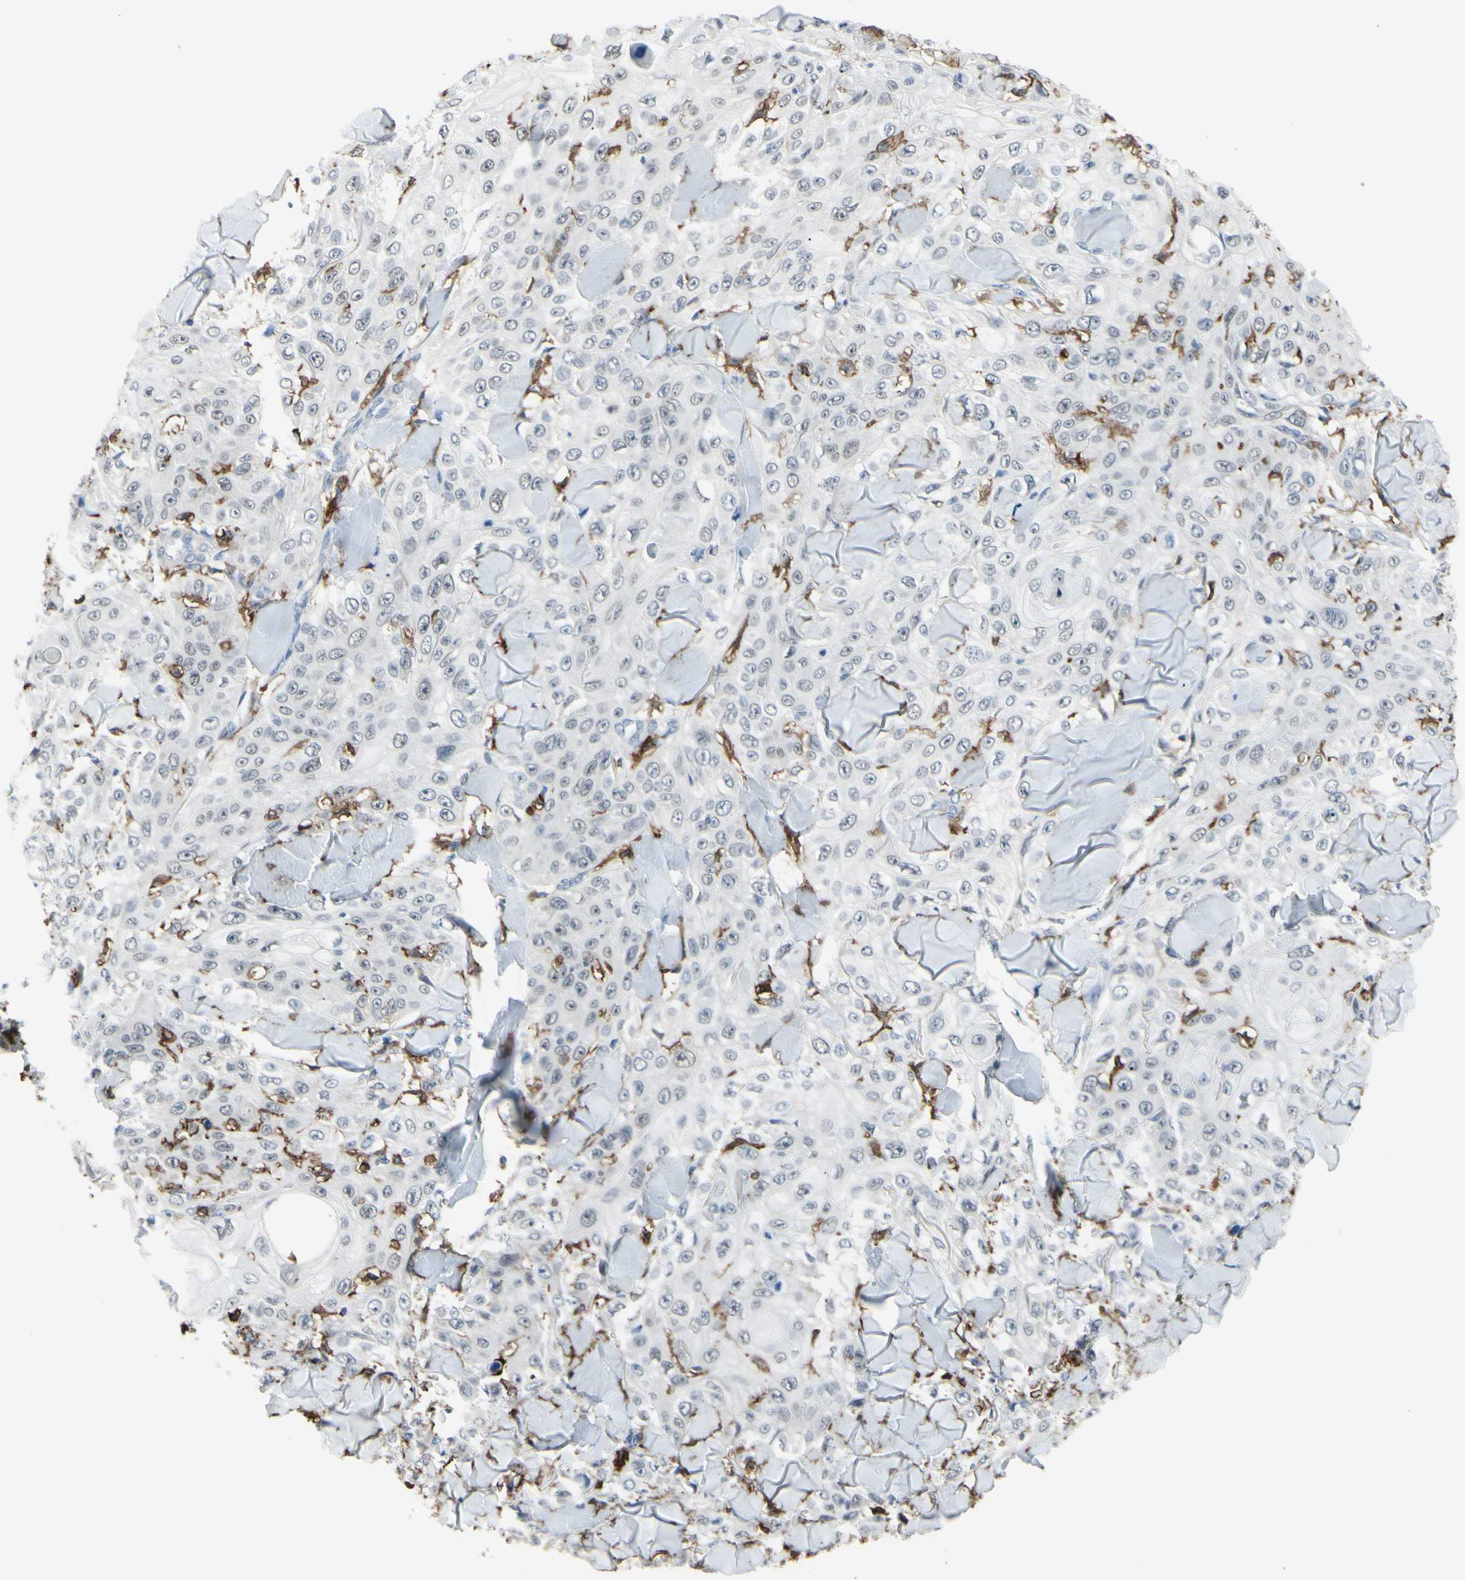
{"staining": {"intensity": "negative", "quantity": "none", "location": "none"}, "tissue": "skin cancer", "cell_type": "Tumor cells", "image_type": "cancer", "snomed": [{"axis": "morphology", "description": "Squamous cell carcinoma, NOS"}, {"axis": "topography", "description": "Skin"}], "caption": "Immunohistochemistry (IHC) histopathology image of neoplastic tissue: human squamous cell carcinoma (skin) stained with DAB (3,3'-diaminobenzidine) reveals no significant protein expression in tumor cells.", "gene": "FCGR2A", "patient": {"sex": "male", "age": 86}}